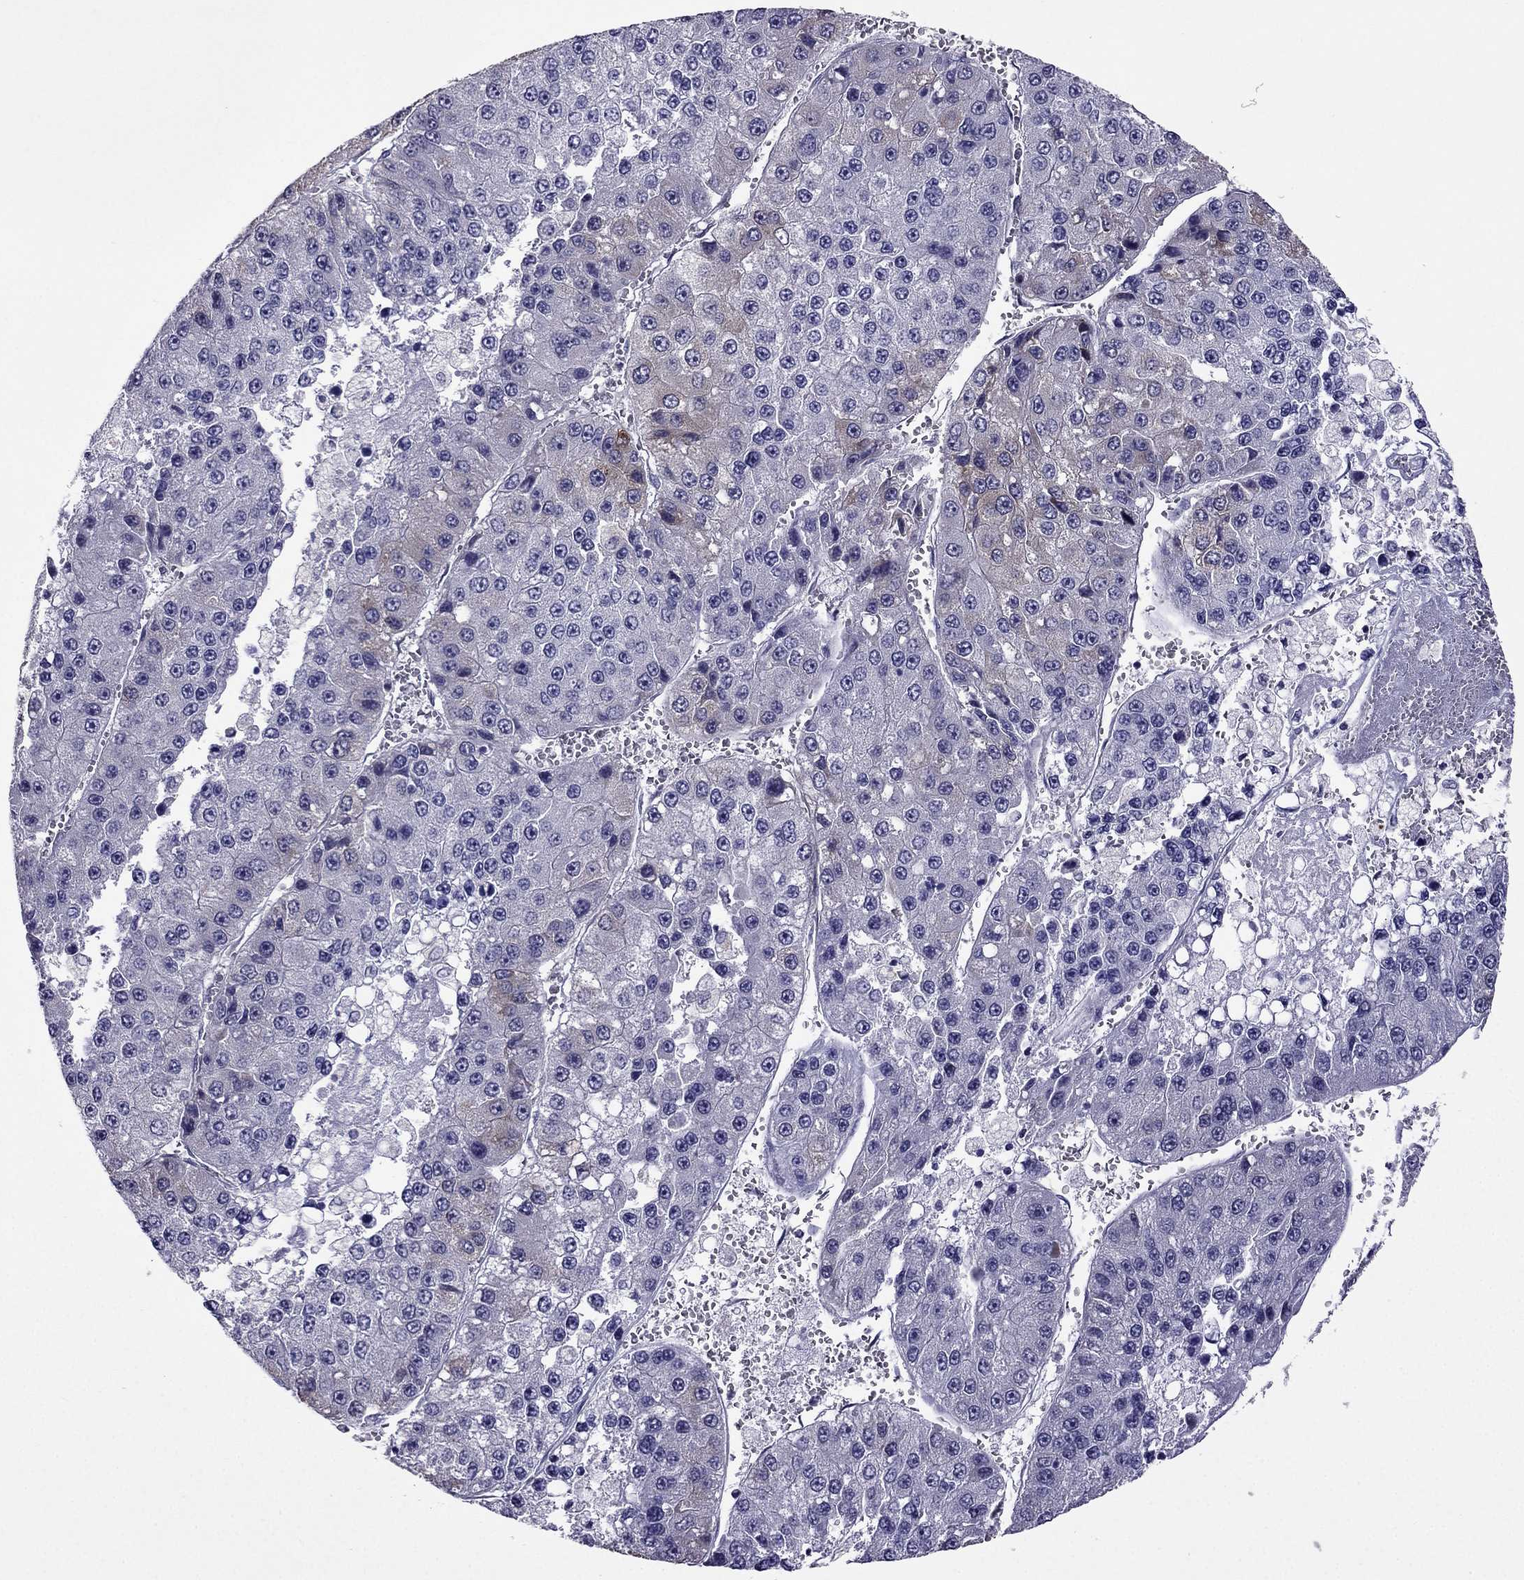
{"staining": {"intensity": "weak", "quantity": "<25%", "location": "cytoplasmic/membranous"}, "tissue": "liver cancer", "cell_type": "Tumor cells", "image_type": "cancer", "snomed": [{"axis": "morphology", "description": "Carcinoma, Hepatocellular, NOS"}, {"axis": "topography", "description": "Liver"}], "caption": "DAB immunohistochemical staining of human liver cancer reveals no significant positivity in tumor cells. The staining was performed using DAB to visualize the protein expression in brown, while the nuclei were stained in blue with hematoxylin (Magnification: 20x).", "gene": "CDK5", "patient": {"sex": "female", "age": 73}}